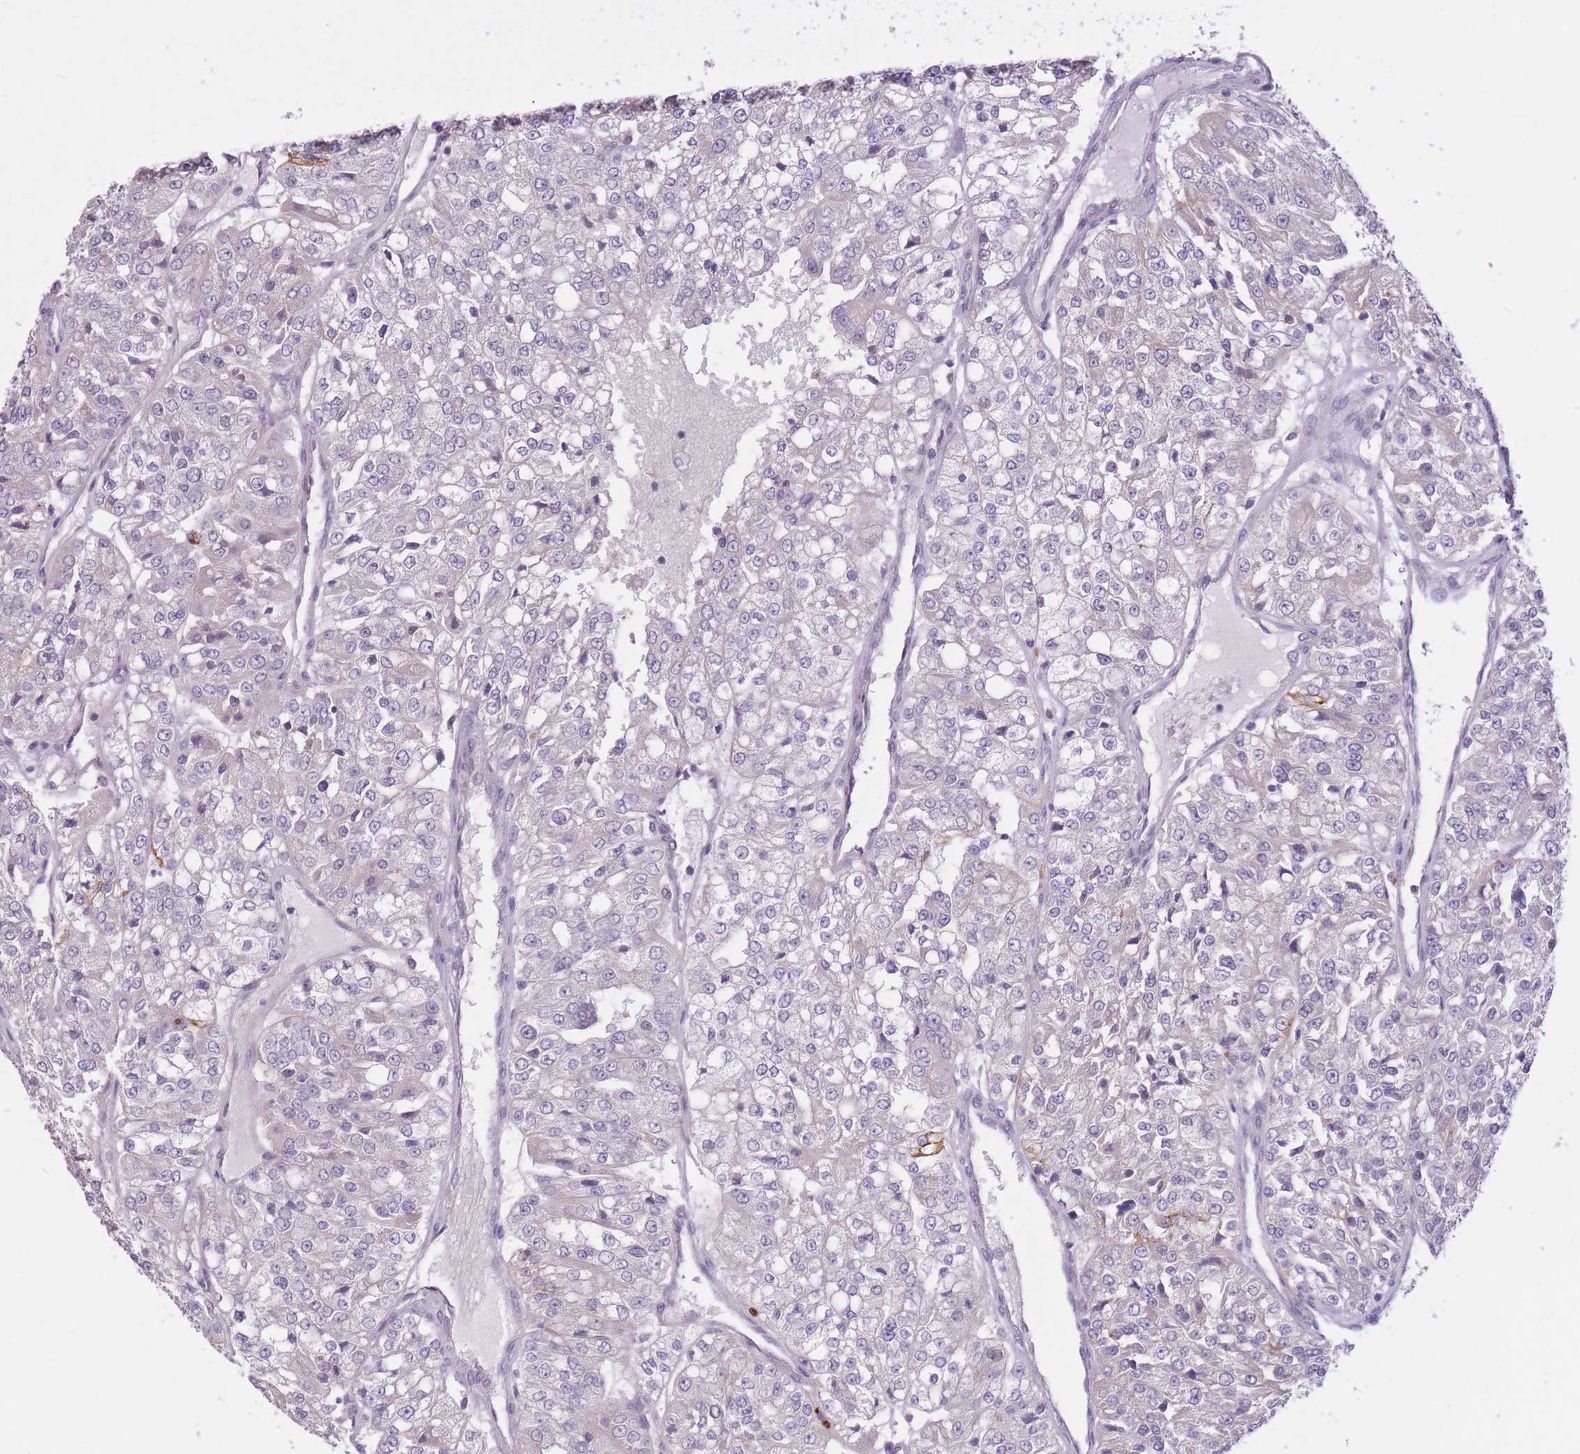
{"staining": {"intensity": "negative", "quantity": "none", "location": "none"}, "tissue": "renal cancer", "cell_type": "Tumor cells", "image_type": "cancer", "snomed": [{"axis": "morphology", "description": "Adenocarcinoma, NOS"}, {"axis": "topography", "description": "Kidney"}], "caption": "IHC of renal cancer (adenocarcinoma) shows no staining in tumor cells. (DAB (3,3'-diaminobenzidine) immunohistochemistry (IHC) visualized using brightfield microscopy, high magnification).", "gene": "REV1", "patient": {"sex": "female", "age": 63}}